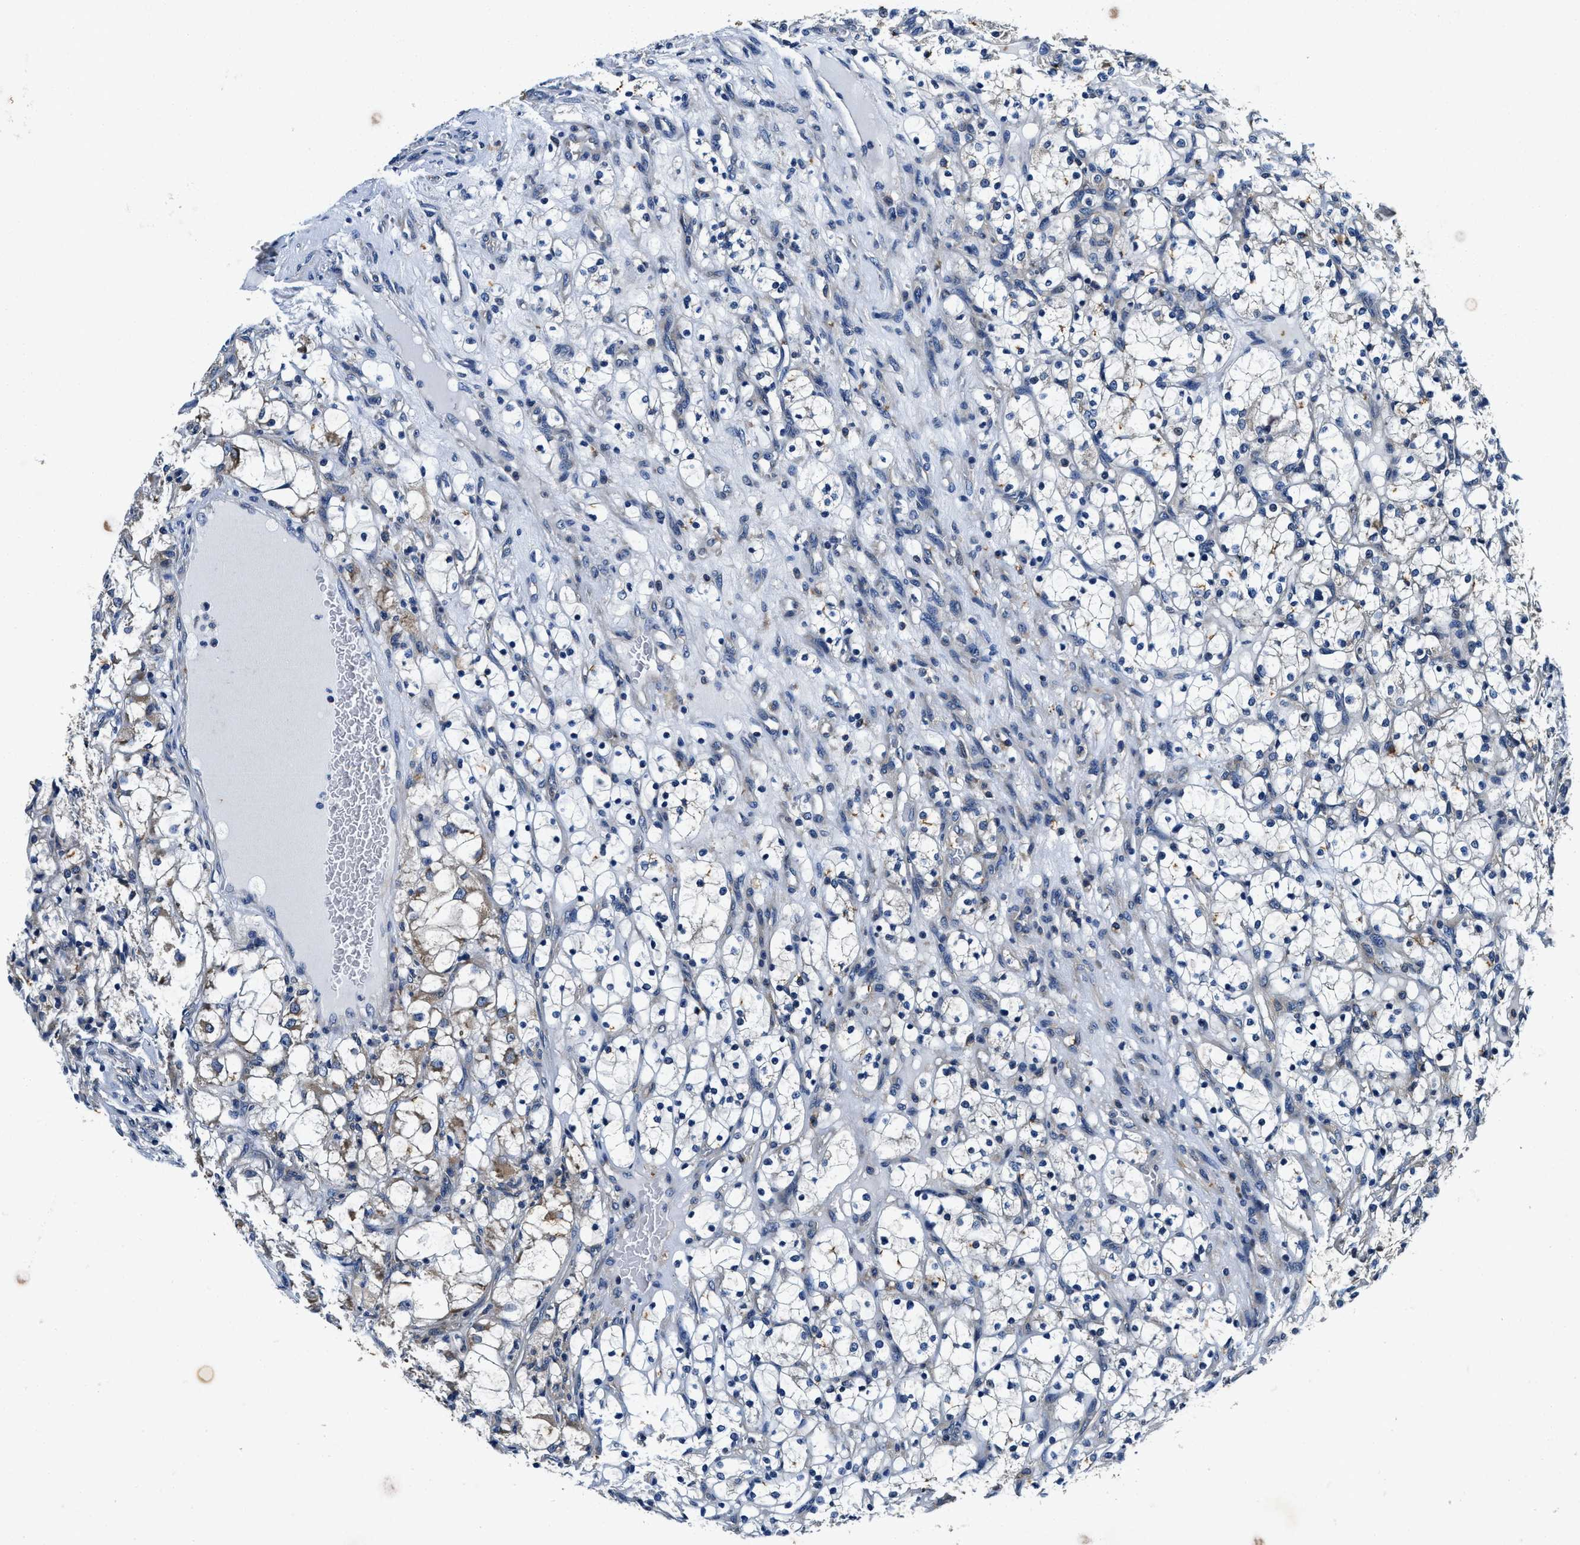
{"staining": {"intensity": "negative", "quantity": "none", "location": "none"}, "tissue": "renal cancer", "cell_type": "Tumor cells", "image_type": "cancer", "snomed": [{"axis": "morphology", "description": "Adenocarcinoma, NOS"}, {"axis": "topography", "description": "Kidney"}], "caption": "Immunohistochemical staining of renal cancer demonstrates no significant staining in tumor cells.", "gene": "PI4KB", "patient": {"sex": "female", "age": 69}}